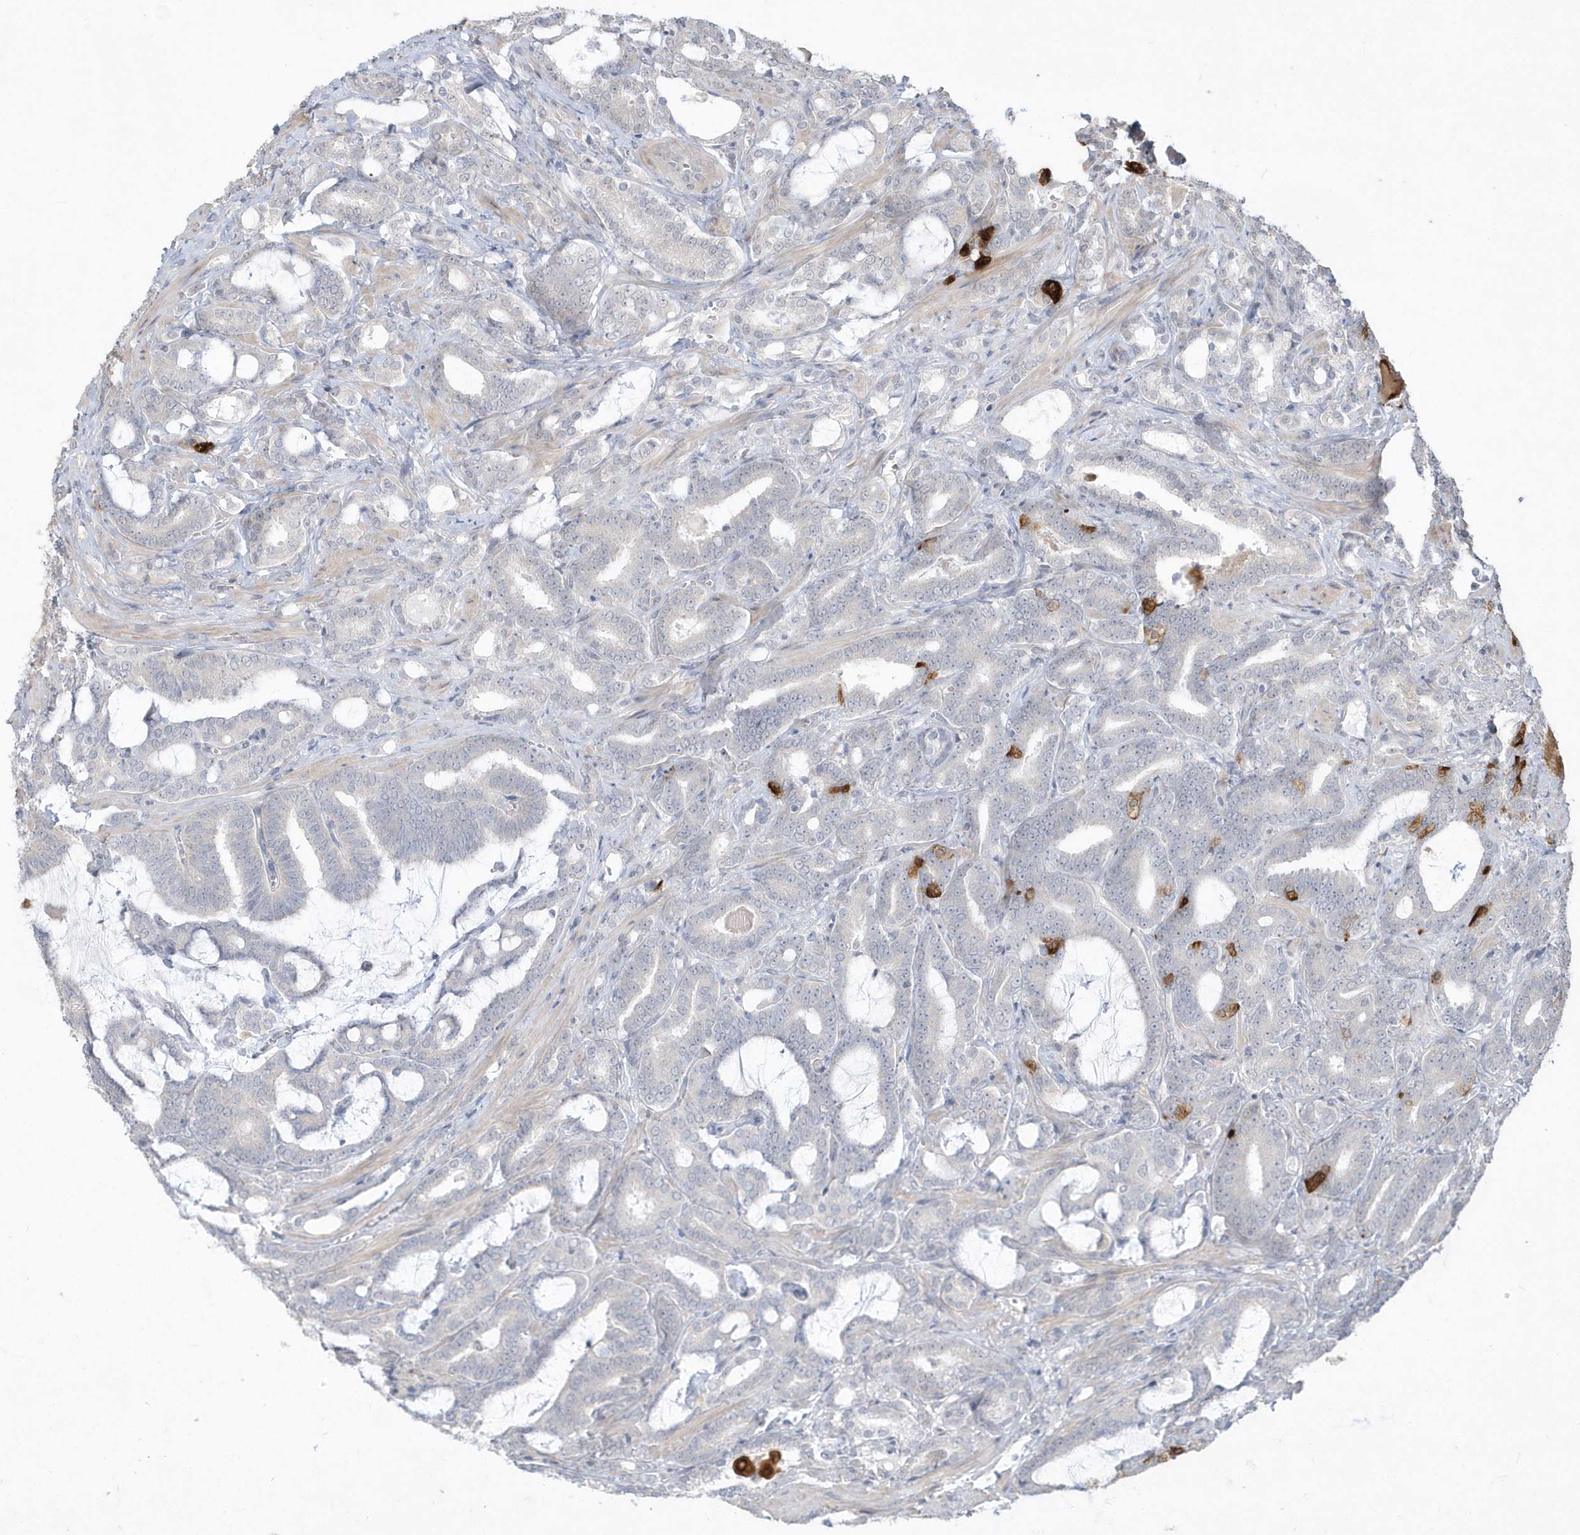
{"staining": {"intensity": "negative", "quantity": "none", "location": "none"}, "tissue": "prostate cancer", "cell_type": "Tumor cells", "image_type": "cancer", "snomed": [{"axis": "morphology", "description": "Adenocarcinoma, High grade"}, {"axis": "topography", "description": "Prostate and seminal vesicle, NOS"}], "caption": "Immunohistochemistry (IHC) of high-grade adenocarcinoma (prostate) demonstrates no staining in tumor cells. The staining is performed using DAB (3,3'-diaminobenzidine) brown chromogen with nuclei counter-stained in using hematoxylin.", "gene": "TSPEAR", "patient": {"sex": "male", "age": 67}}